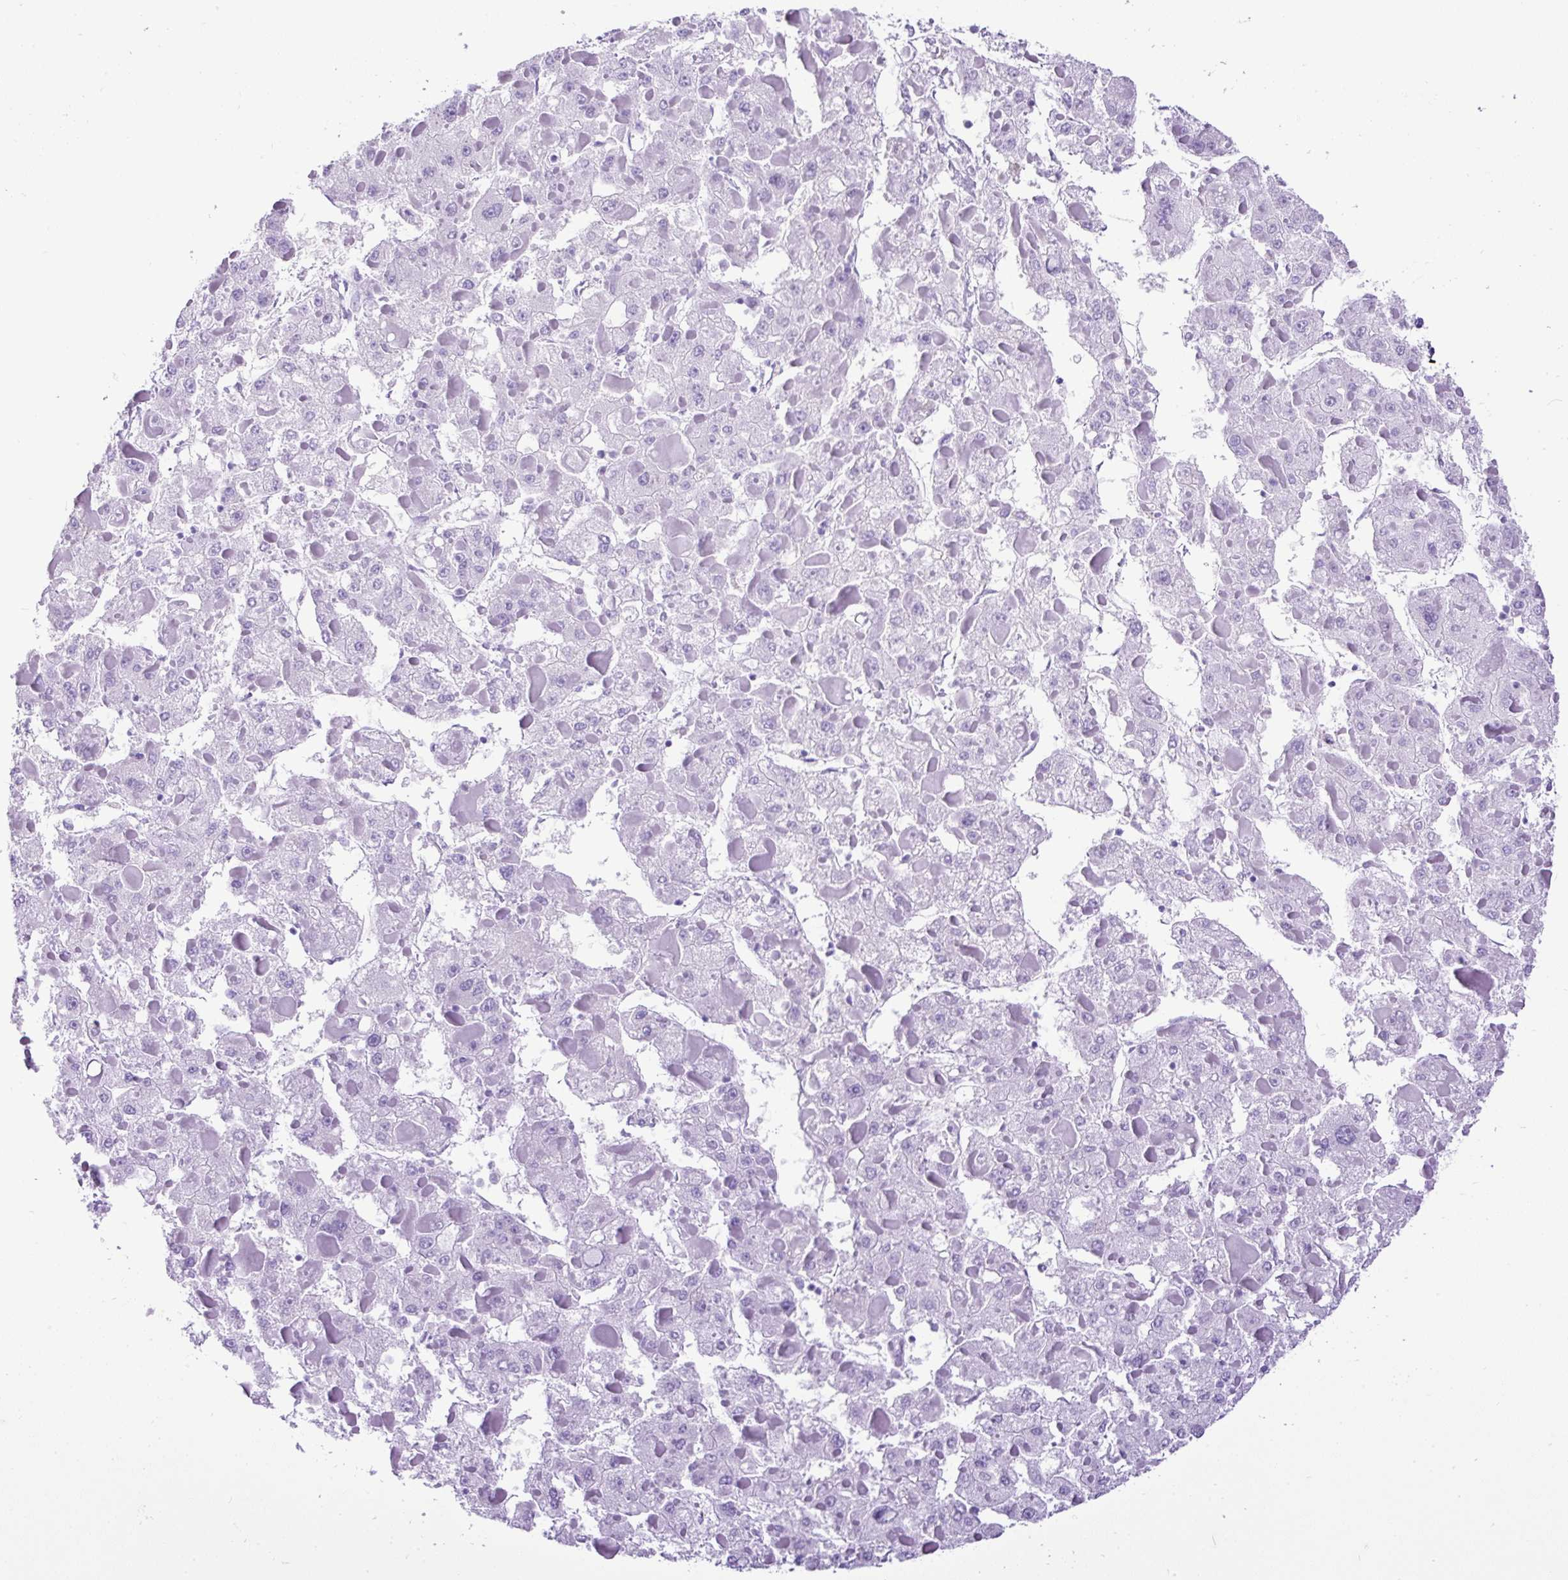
{"staining": {"intensity": "negative", "quantity": "none", "location": "none"}, "tissue": "liver cancer", "cell_type": "Tumor cells", "image_type": "cancer", "snomed": [{"axis": "morphology", "description": "Carcinoma, Hepatocellular, NOS"}, {"axis": "topography", "description": "Liver"}], "caption": "IHC micrograph of neoplastic tissue: liver cancer stained with DAB reveals no significant protein expression in tumor cells.", "gene": "CEL", "patient": {"sex": "female", "age": 73}}